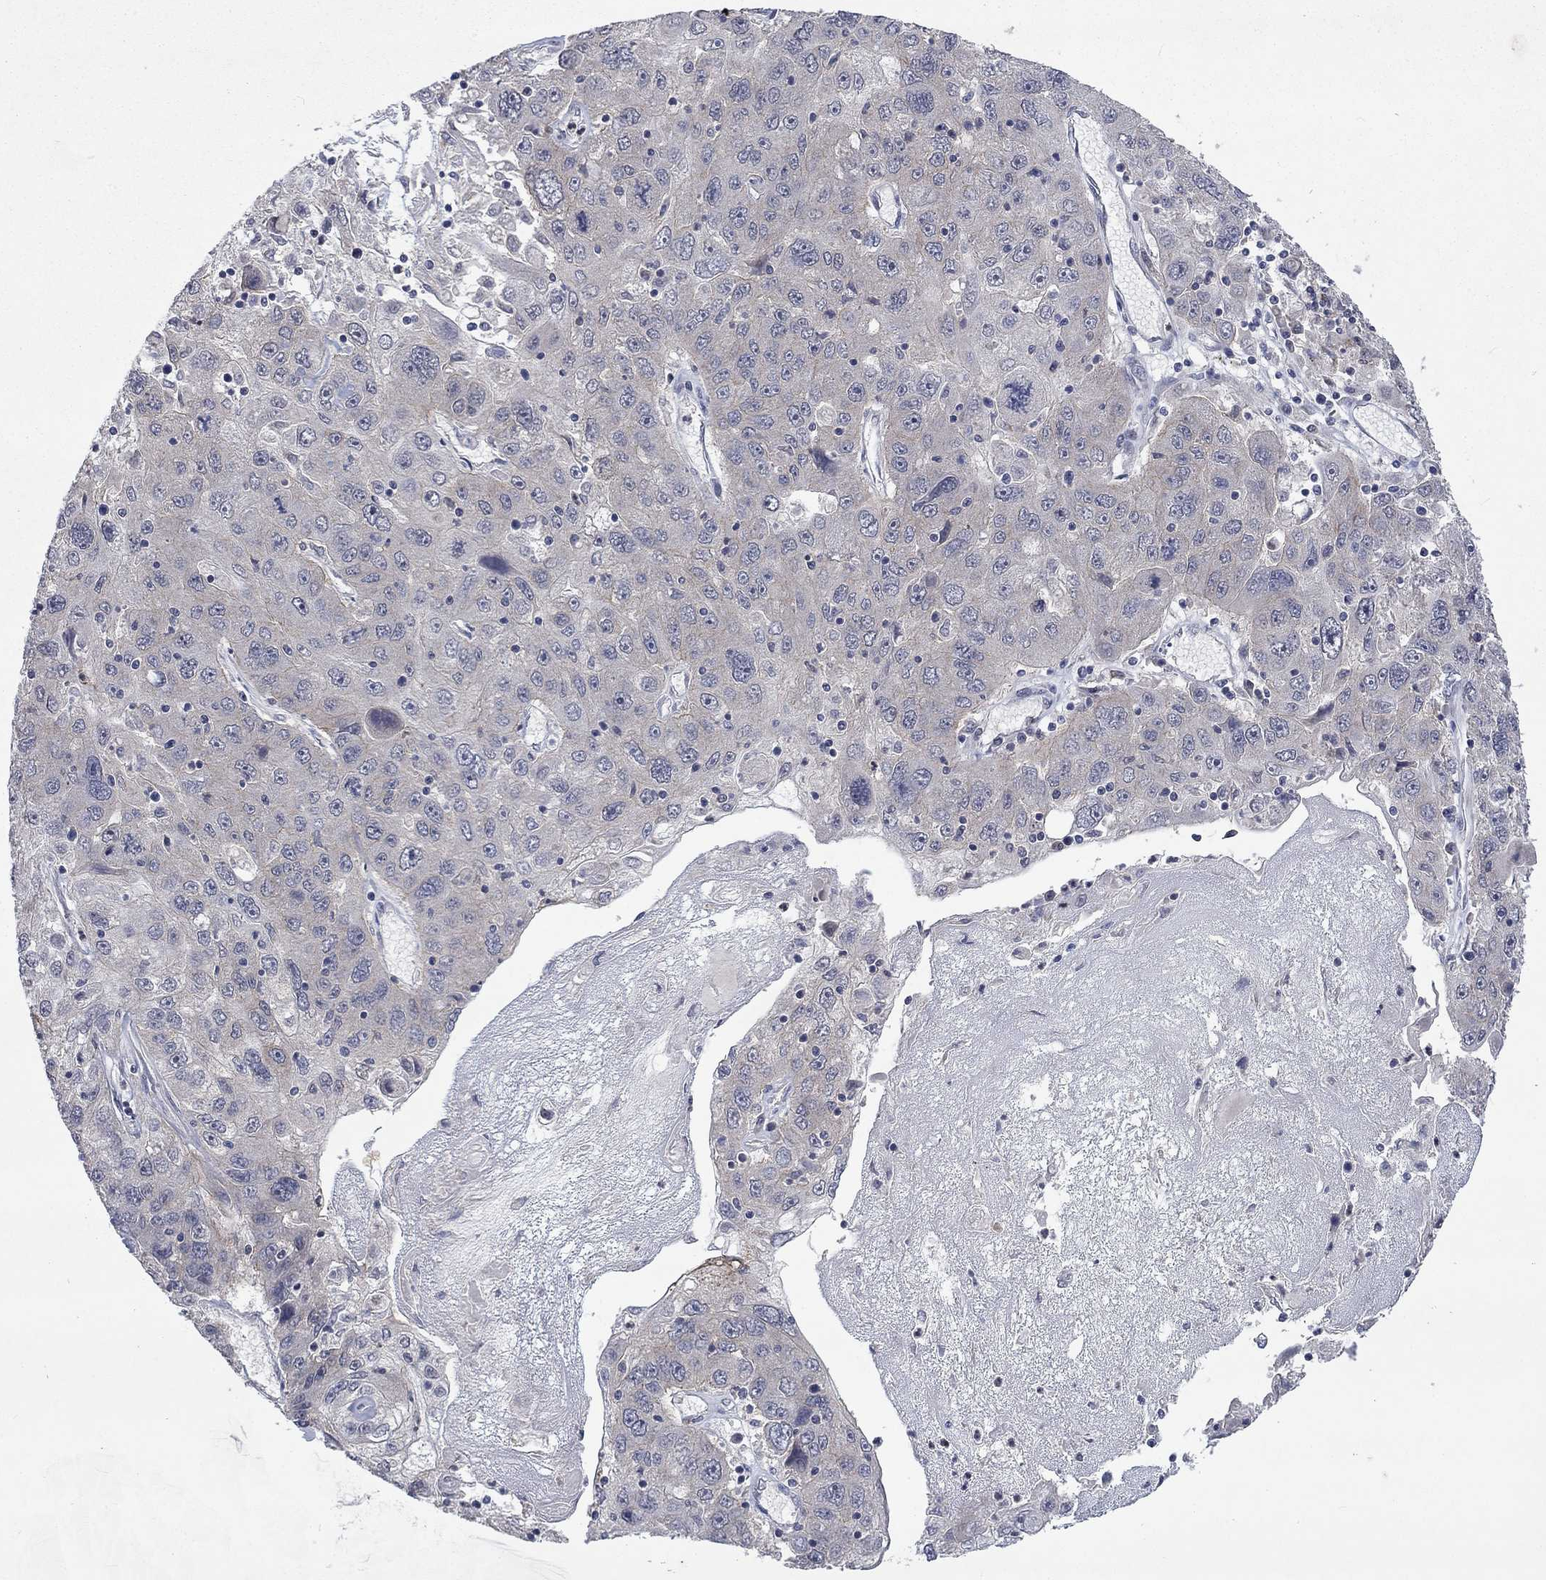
{"staining": {"intensity": "negative", "quantity": "none", "location": "none"}, "tissue": "stomach cancer", "cell_type": "Tumor cells", "image_type": "cancer", "snomed": [{"axis": "morphology", "description": "Adenocarcinoma, NOS"}, {"axis": "topography", "description": "Stomach"}], "caption": "Immunohistochemical staining of human stomach adenocarcinoma demonstrates no significant positivity in tumor cells.", "gene": "PPP1R9A", "patient": {"sex": "male", "age": 56}}